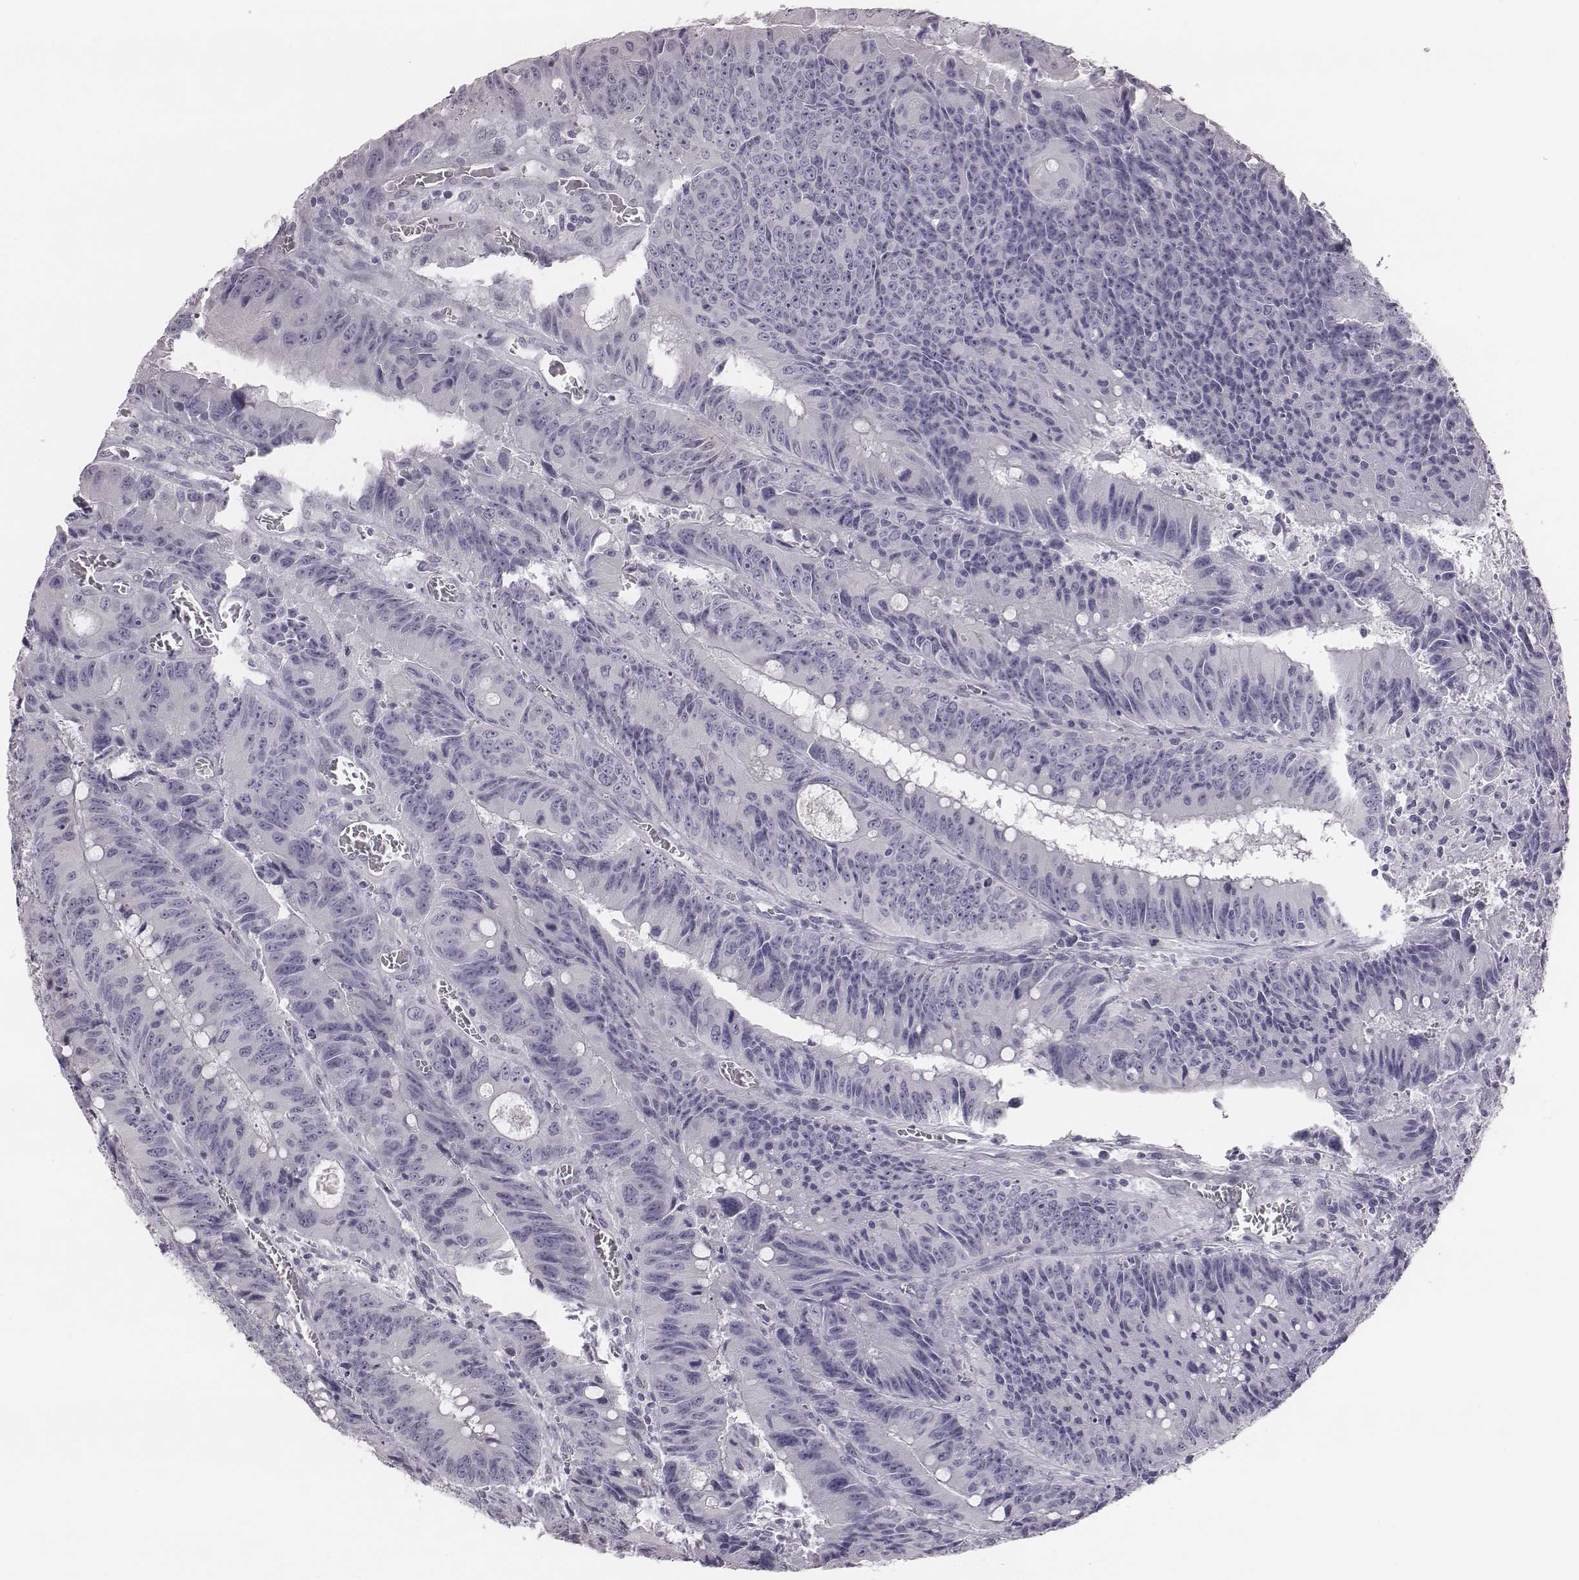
{"staining": {"intensity": "negative", "quantity": "none", "location": "none"}, "tissue": "colorectal cancer", "cell_type": "Tumor cells", "image_type": "cancer", "snomed": [{"axis": "morphology", "description": "Adenocarcinoma, NOS"}, {"axis": "topography", "description": "Rectum"}], "caption": "This is an immunohistochemistry (IHC) histopathology image of colorectal cancer (adenocarcinoma). There is no staining in tumor cells.", "gene": "C6orf58", "patient": {"sex": "female", "age": 72}}